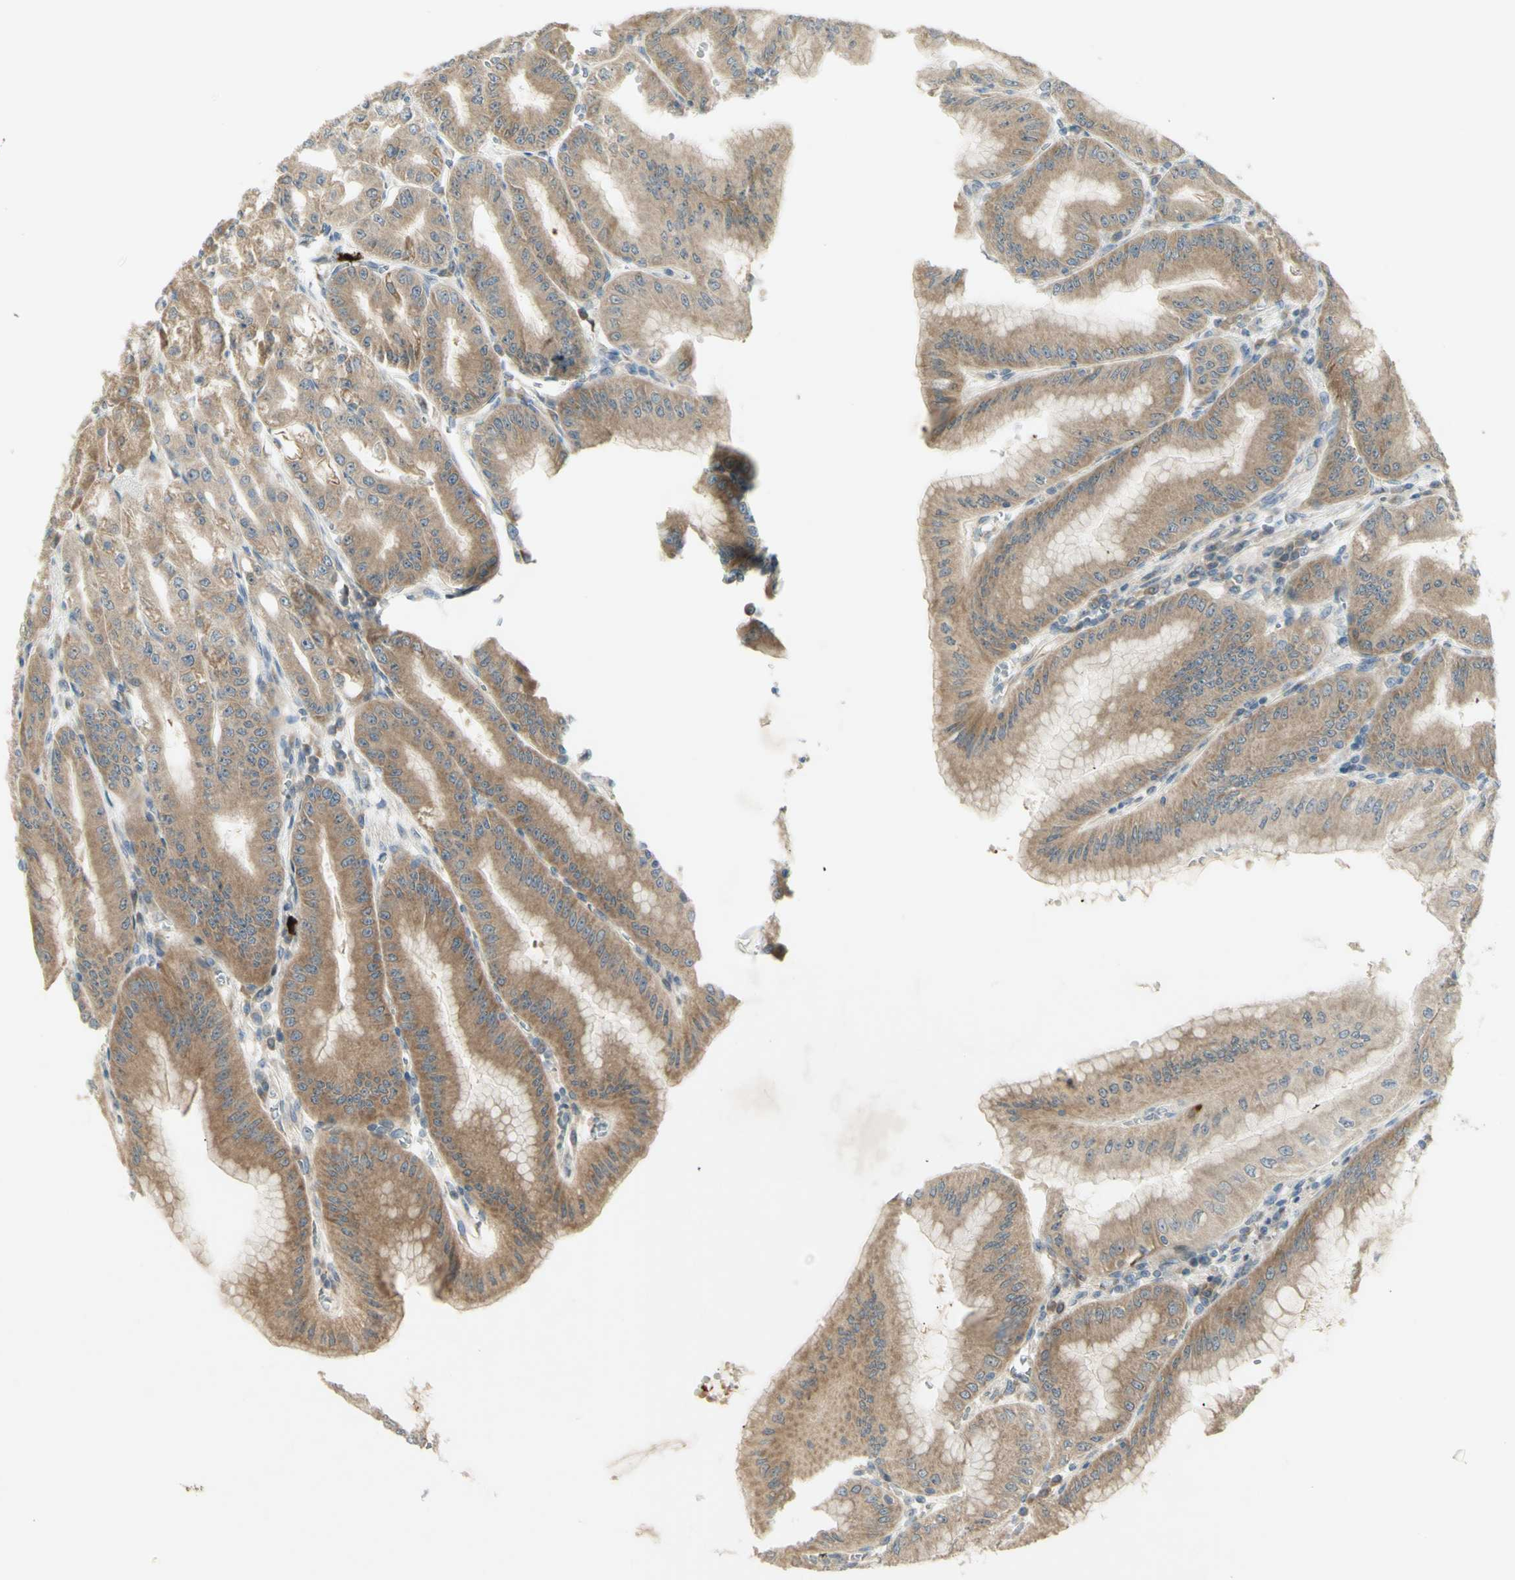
{"staining": {"intensity": "moderate", "quantity": ">75%", "location": "cytoplasmic/membranous"}, "tissue": "stomach", "cell_type": "Glandular cells", "image_type": "normal", "snomed": [{"axis": "morphology", "description": "Normal tissue, NOS"}, {"axis": "topography", "description": "Stomach, lower"}], "caption": "Immunohistochemistry (IHC) photomicrograph of normal stomach: human stomach stained using IHC shows medium levels of moderate protein expression localized specifically in the cytoplasmic/membranous of glandular cells, appearing as a cytoplasmic/membranous brown color.", "gene": "ETF1", "patient": {"sex": "male", "age": 71}}